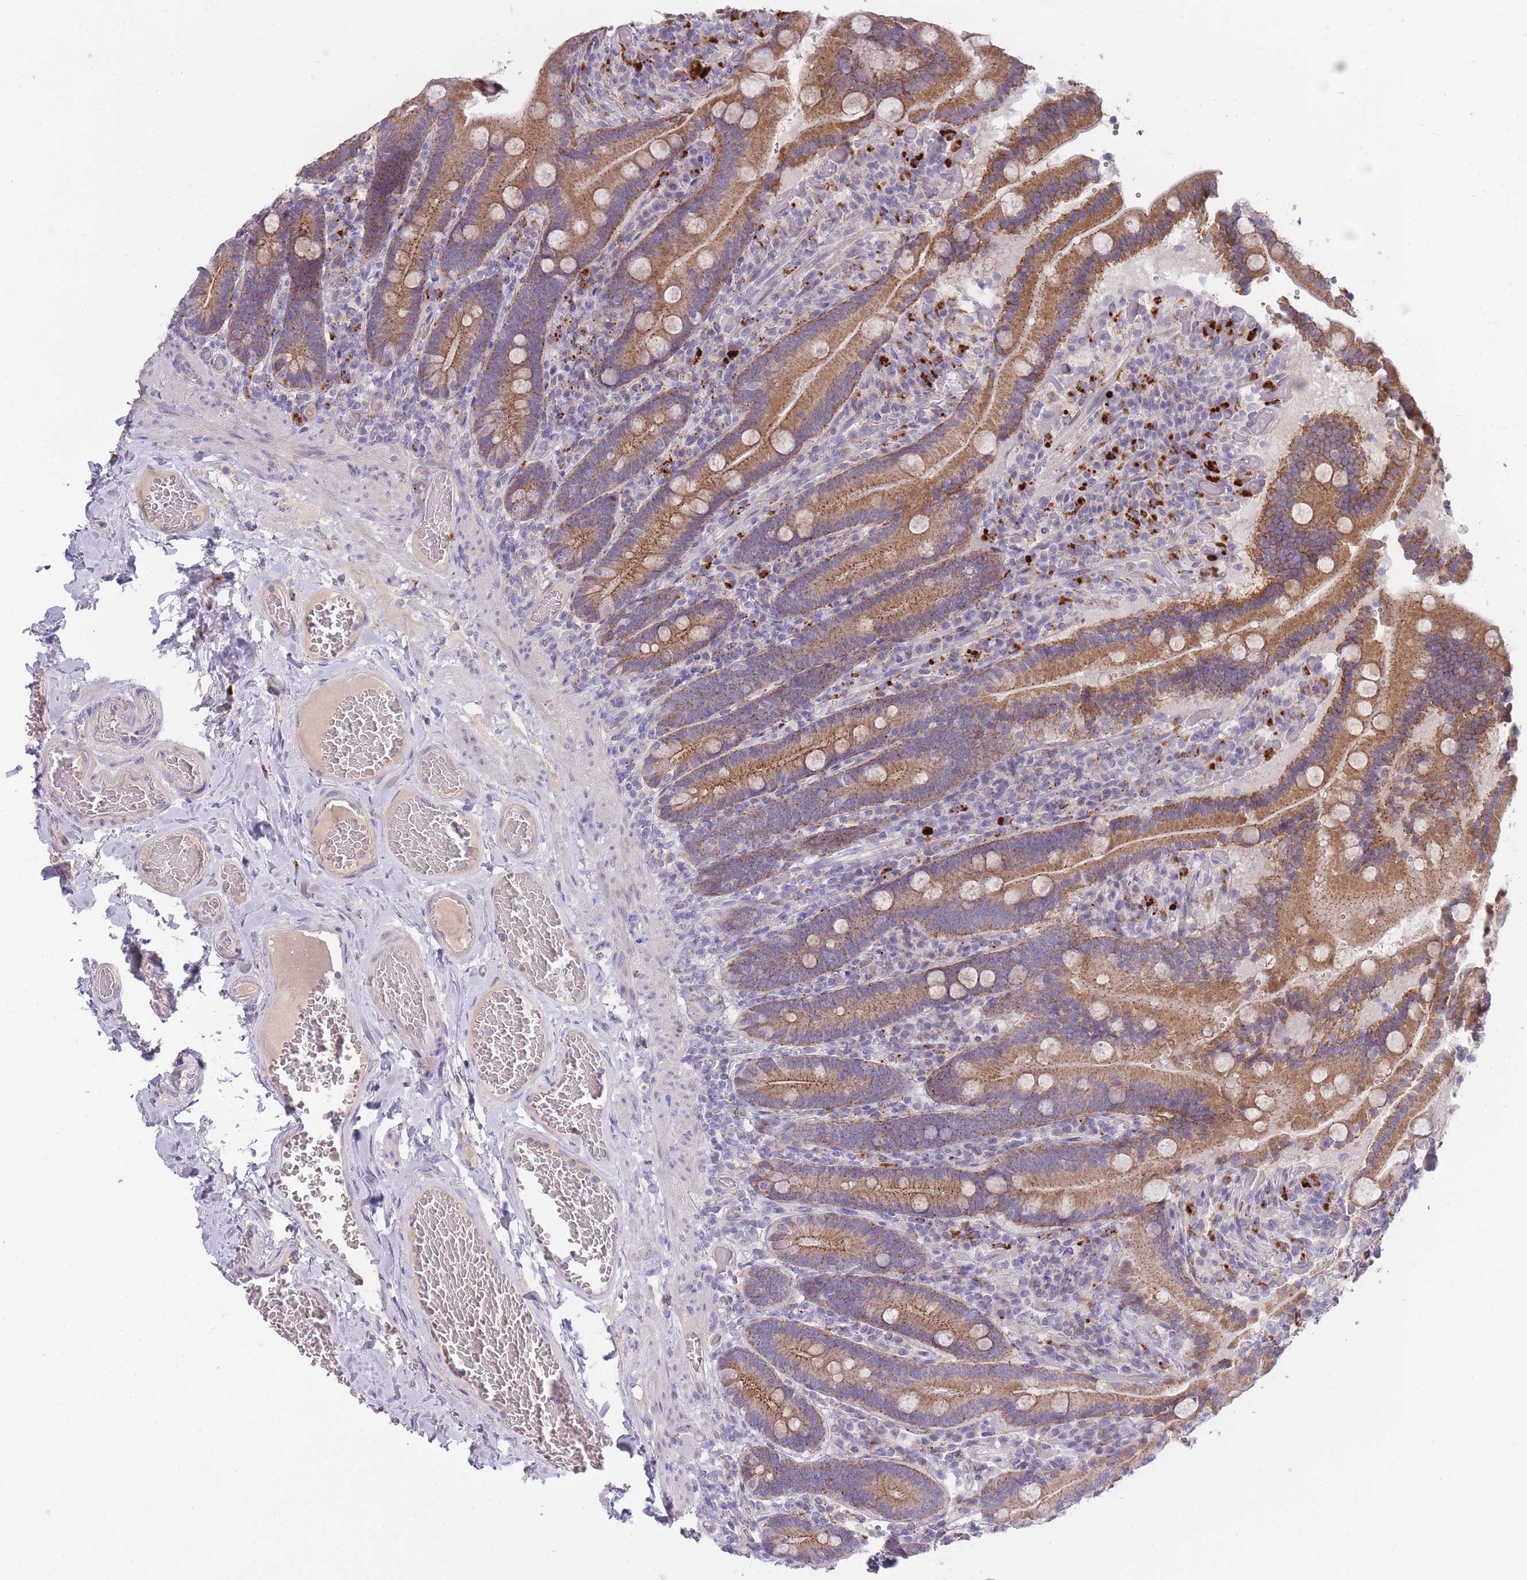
{"staining": {"intensity": "moderate", "quantity": ">75%", "location": "cytoplasmic/membranous"}, "tissue": "duodenum", "cell_type": "Glandular cells", "image_type": "normal", "snomed": [{"axis": "morphology", "description": "Normal tissue, NOS"}, {"axis": "topography", "description": "Duodenum"}], "caption": "Protein expression analysis of normal human duodenum reveals moderate cytoplasmic/membranous positivity in about >75% of glandular cells. The protein is shown in brown color, while the nuclei are stained blue.", "gene": "TRIM61", "patient": {"sex": "female", "age": 62}}